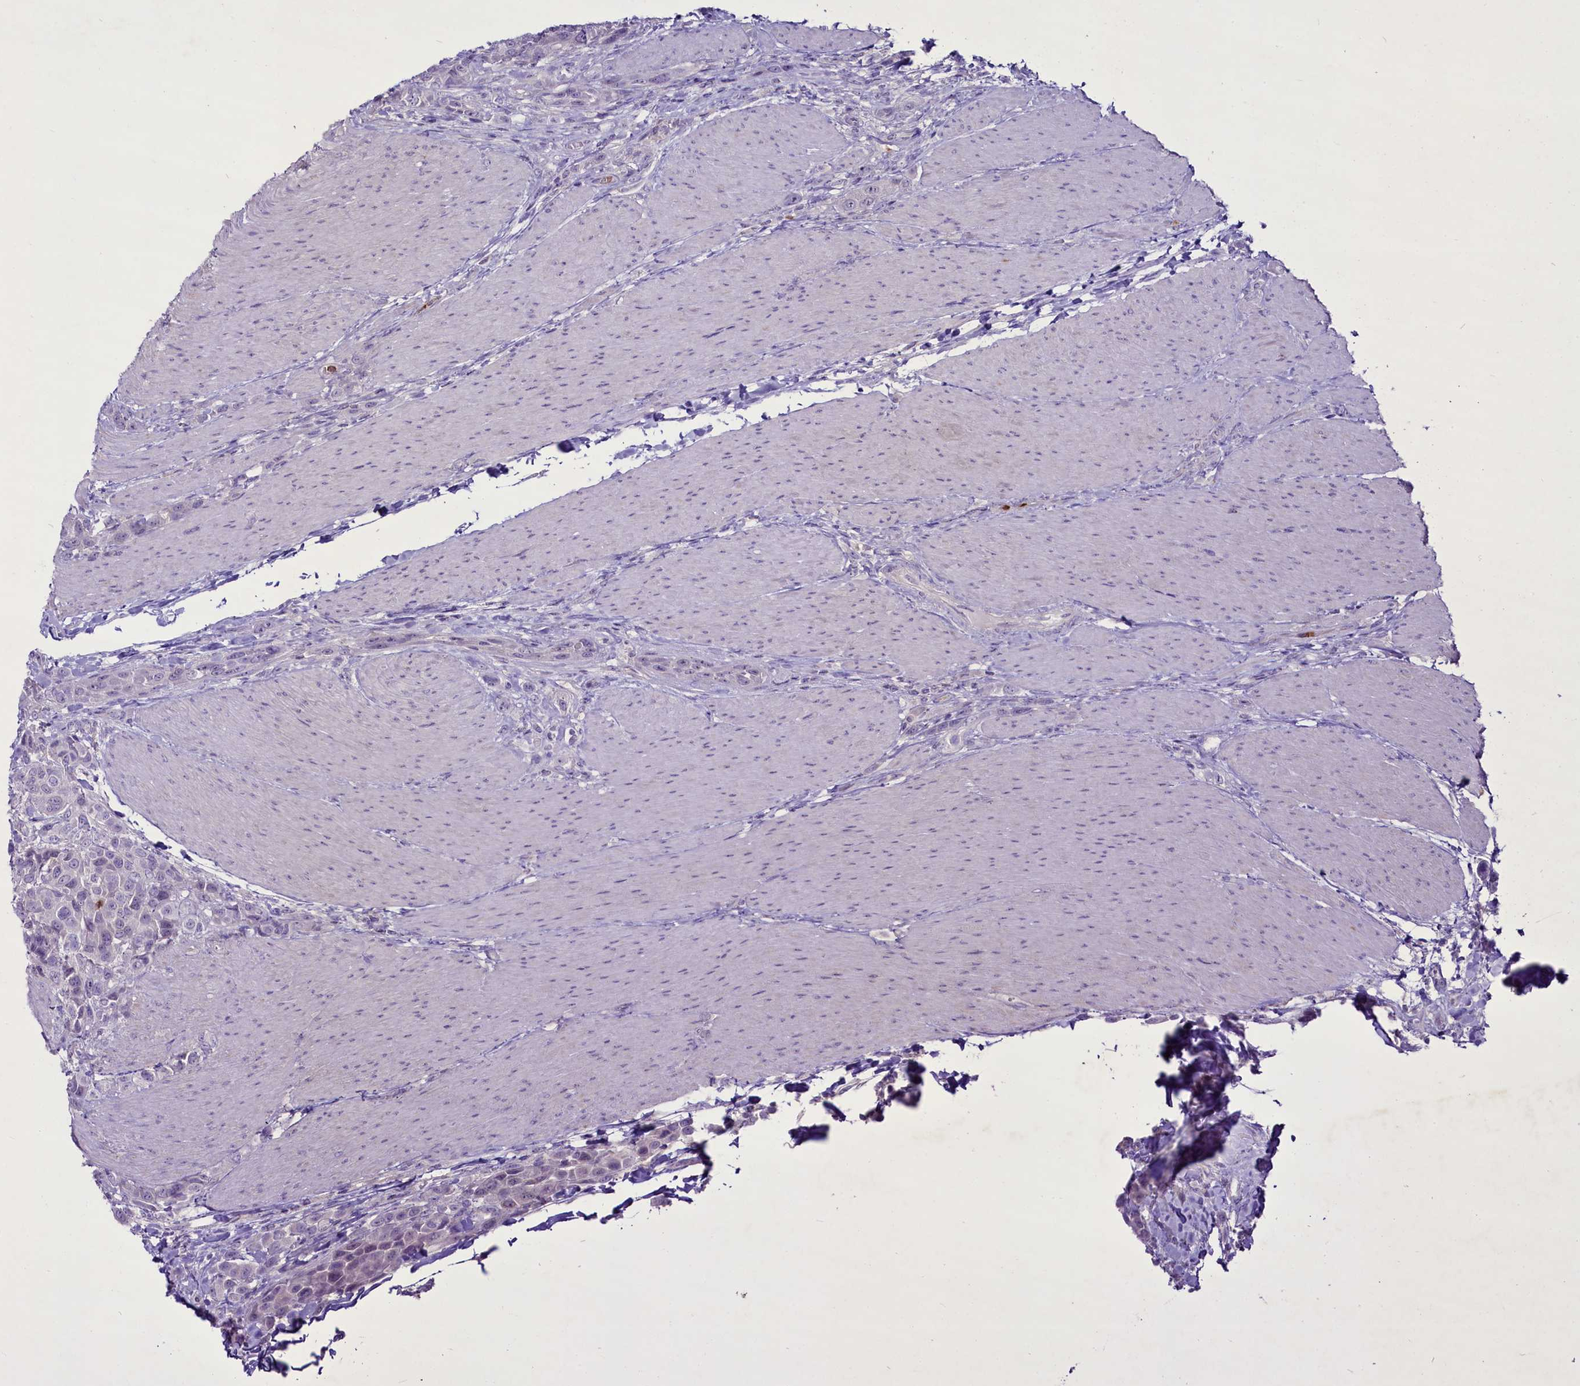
{"staining": {"intensity": "negative", "quantity": "none", "location": "none"}, "tissue": "urothelial cancer", "cell_type": "Tumor cells", "image_type": "cancer", "snomed": [{"axis": "morphology", "description": "Urothelial carcinoma, High grade"}, {"axis": "topography", "description": "Urinary bladder"}], "caption": "A high-resolution histopathology image shows immunohistochemistry staining of urothelial cancer, which displays no significant expression in tumor cells.", "gene": "FAM209B", "patient": {"sex": "male", "age": 50}}